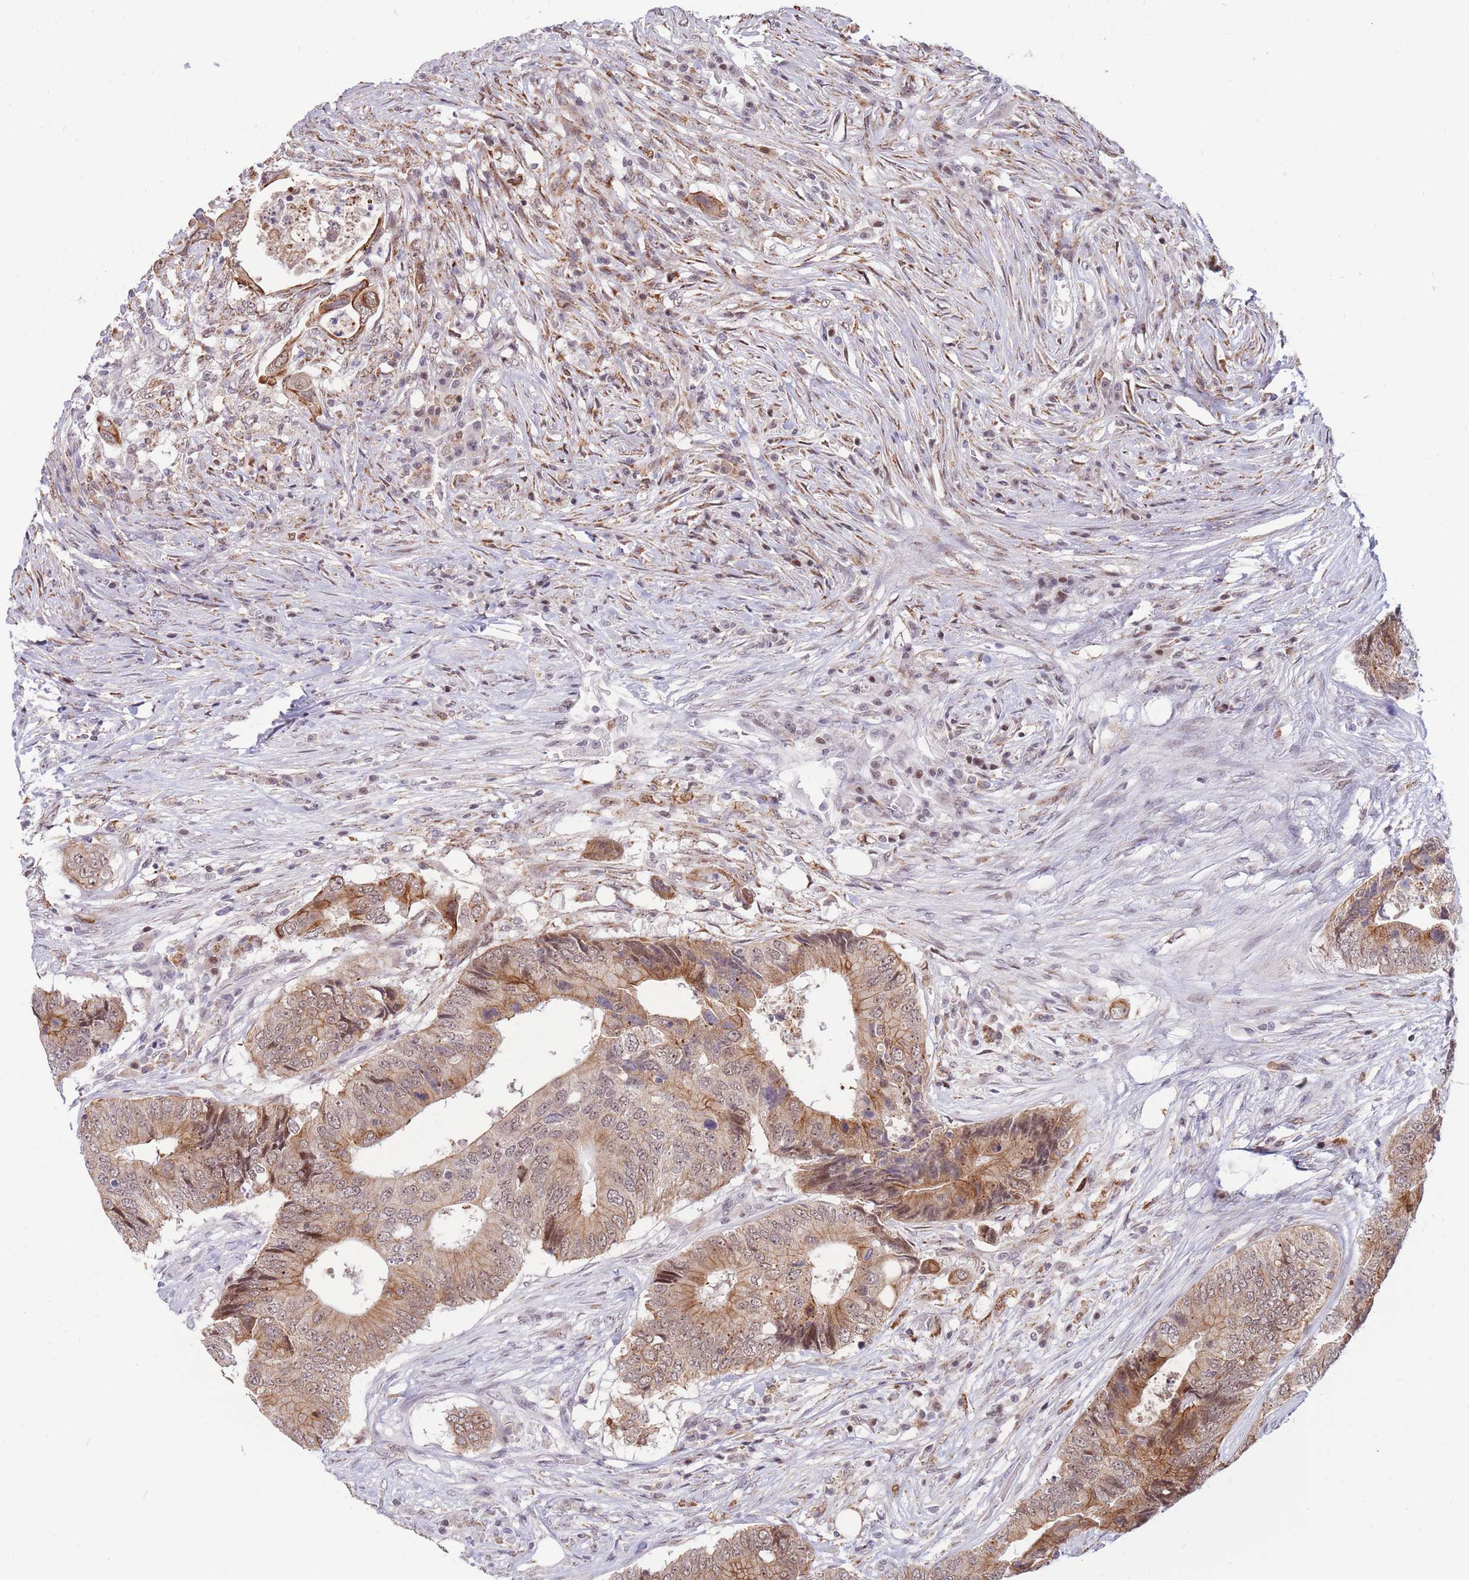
{"staining": {"intensity": "moderate", "quantity": ">75%", "location": "cytoplasmic/membranous"}, "tissue": "colorectal cancer", "cell_type": "Tumor cells", "image_type": "cancer", "snomed": [{"axis": "morphology", "description": "Adenocarcinoma, NOS"}, {"axis": "topography", "description": "Colon"}], "caption": "Colorectal adenocarcinoma tissue shows moderate cytoplasmic/membranous staining in about >75% of tumor cells", "gene": "TARBP2", "patient": {"sex": "male", "age": 71}}